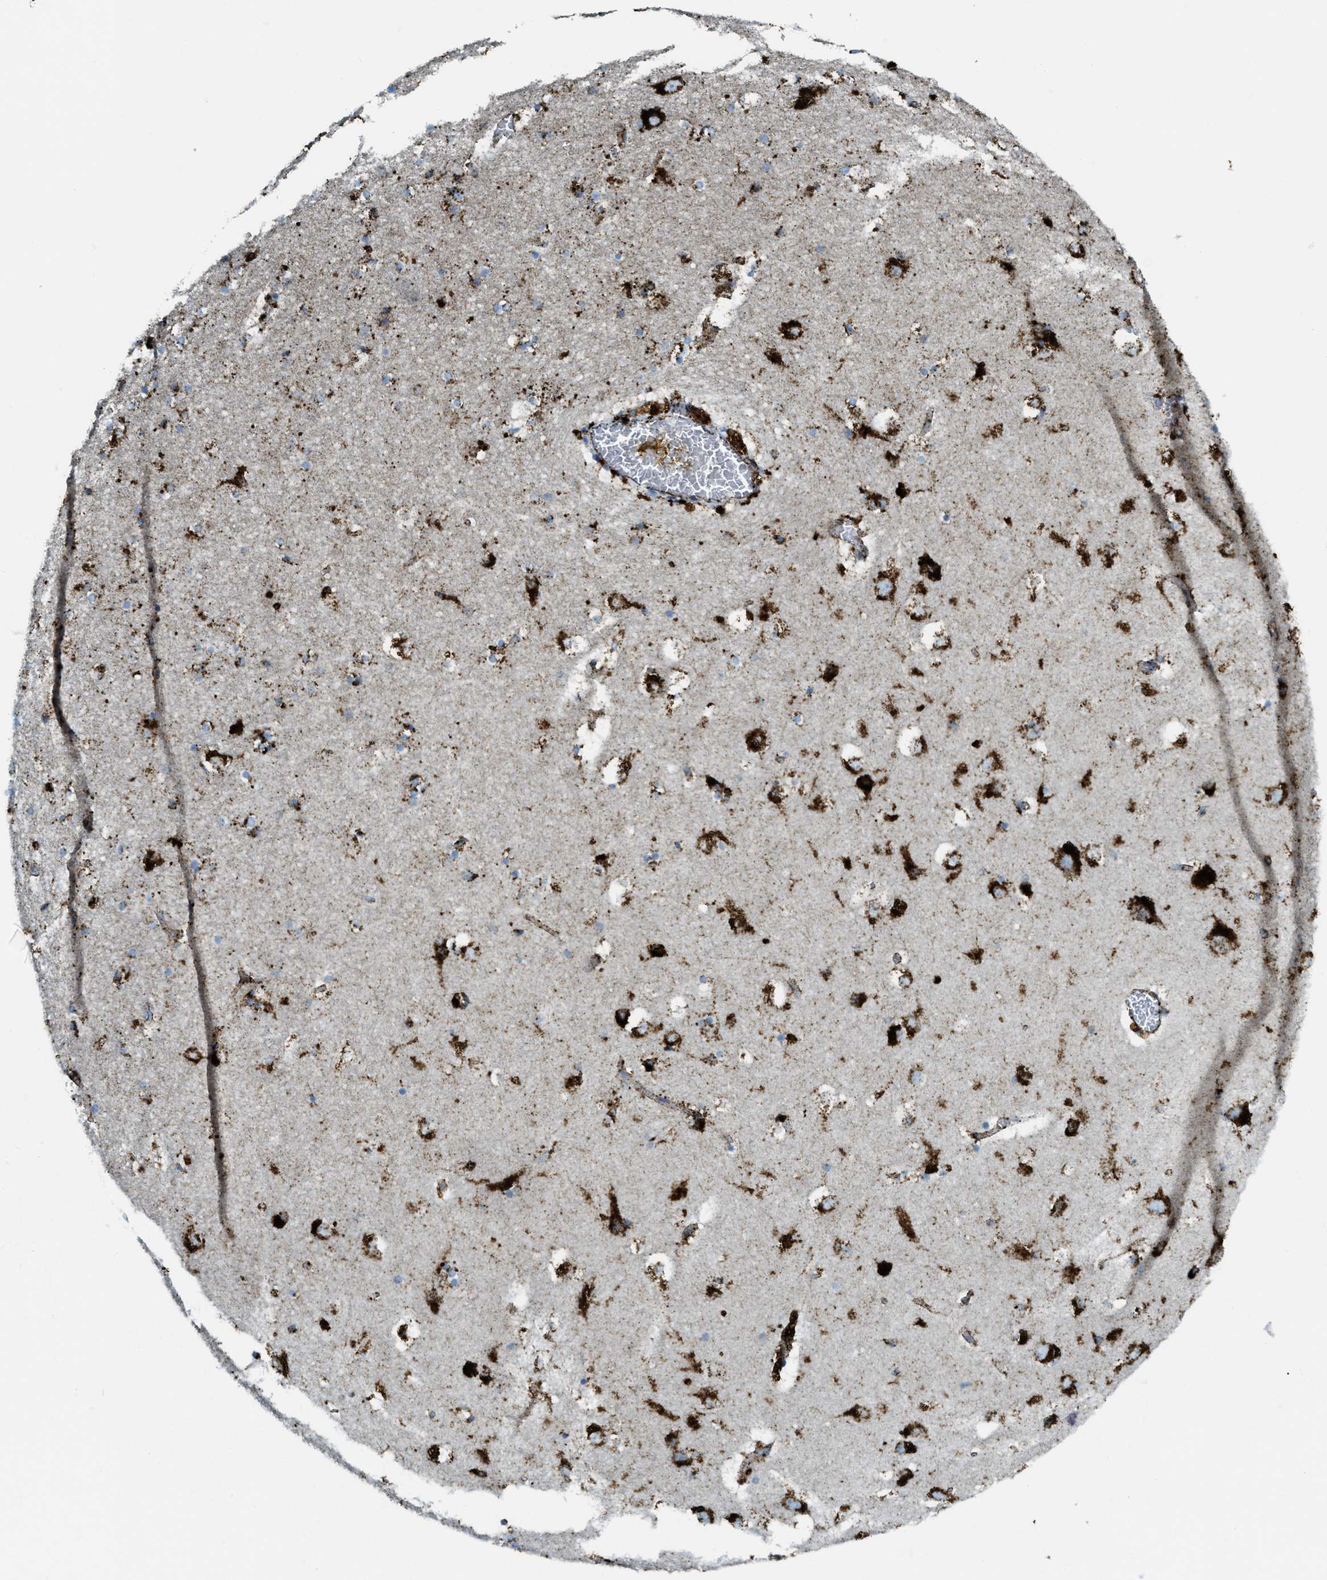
{"staining": {"intensity": "strong", "quantity": ">75%", "location": "cytoplasmic/membranous"}, "tissue": "hippocampus", "cell_type": "Glial cells", "image_type": "normal", "snomed": [{"axis": "morphology", "description": "Normal tissue, NOS"}, {"axis": "topography", "description": "Hippocampus"}], "caption": "Protein analysis of benign hippocampus shows strong cytoplasmic/membranous positivity in about >75% of glial cells. (DAB (3,3'-diaminobenzidine) IHC with brightfield microscopy, high magnification).", "gene": "SCARB2", "patient": {"sex": "male", "age": 45}}